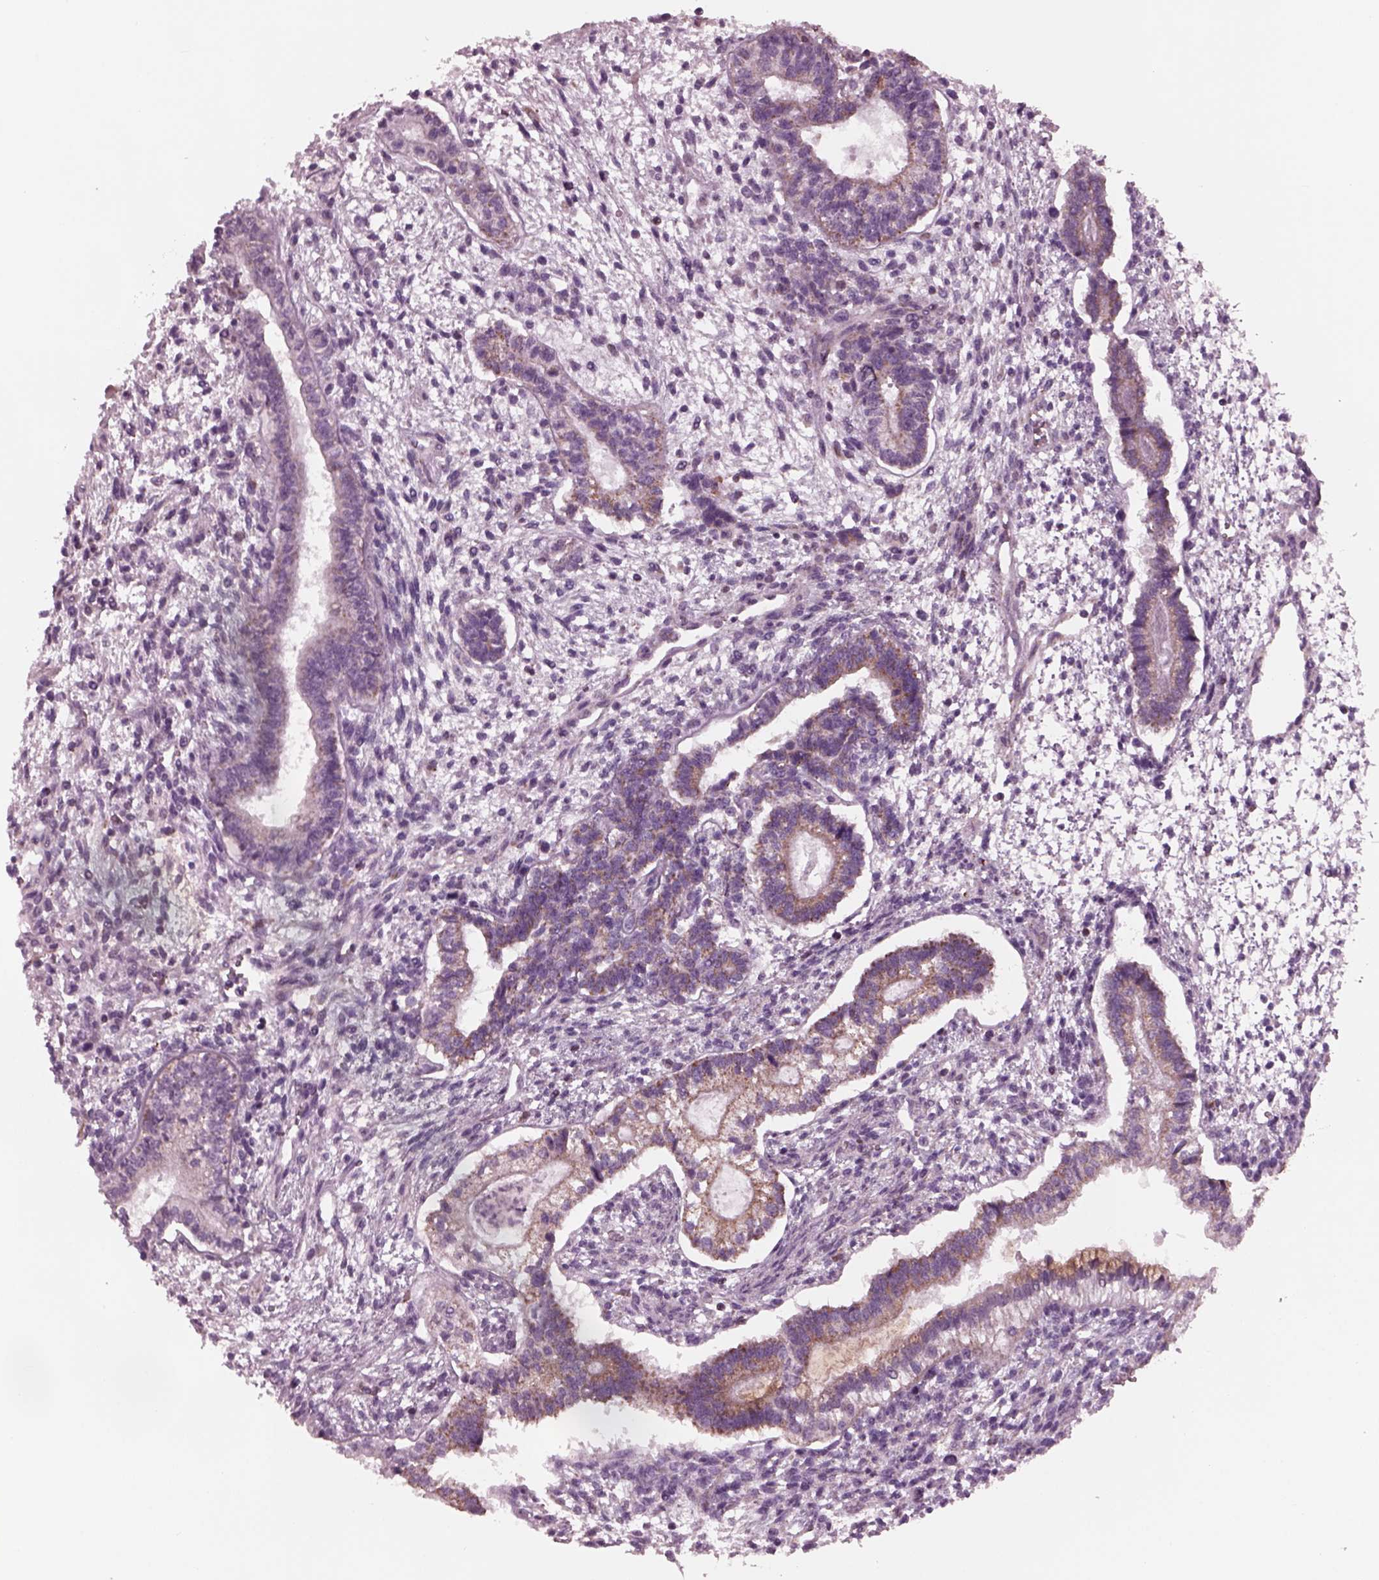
{"staining": {"intensity": "moderate", "quantity": "<25%", "location": "cytoplasmic/membranous"}, "tissue": "testis cancer", "cell_type": "Tumor cells", "image_type": "cancer", "snomed": [{"axis": "morphology", "description": "Carcinoma, Embryonal, NOS"}, {"axis": "topography", "description": "Testis"}], "caption": "Moderate cytoplasmic/membranous positivity is seen in about <25% of tumor cells in testis embryonal carcinoma. The staining was performed using DAB (3,3'-diaminobenzidine) to visualize the protein expression in brown, while the nuclei were stained in blue with hematoxylin (Magnification: 20x).", "gene": "CELSR3", "patient": {"sex": "male", "age": 37}}